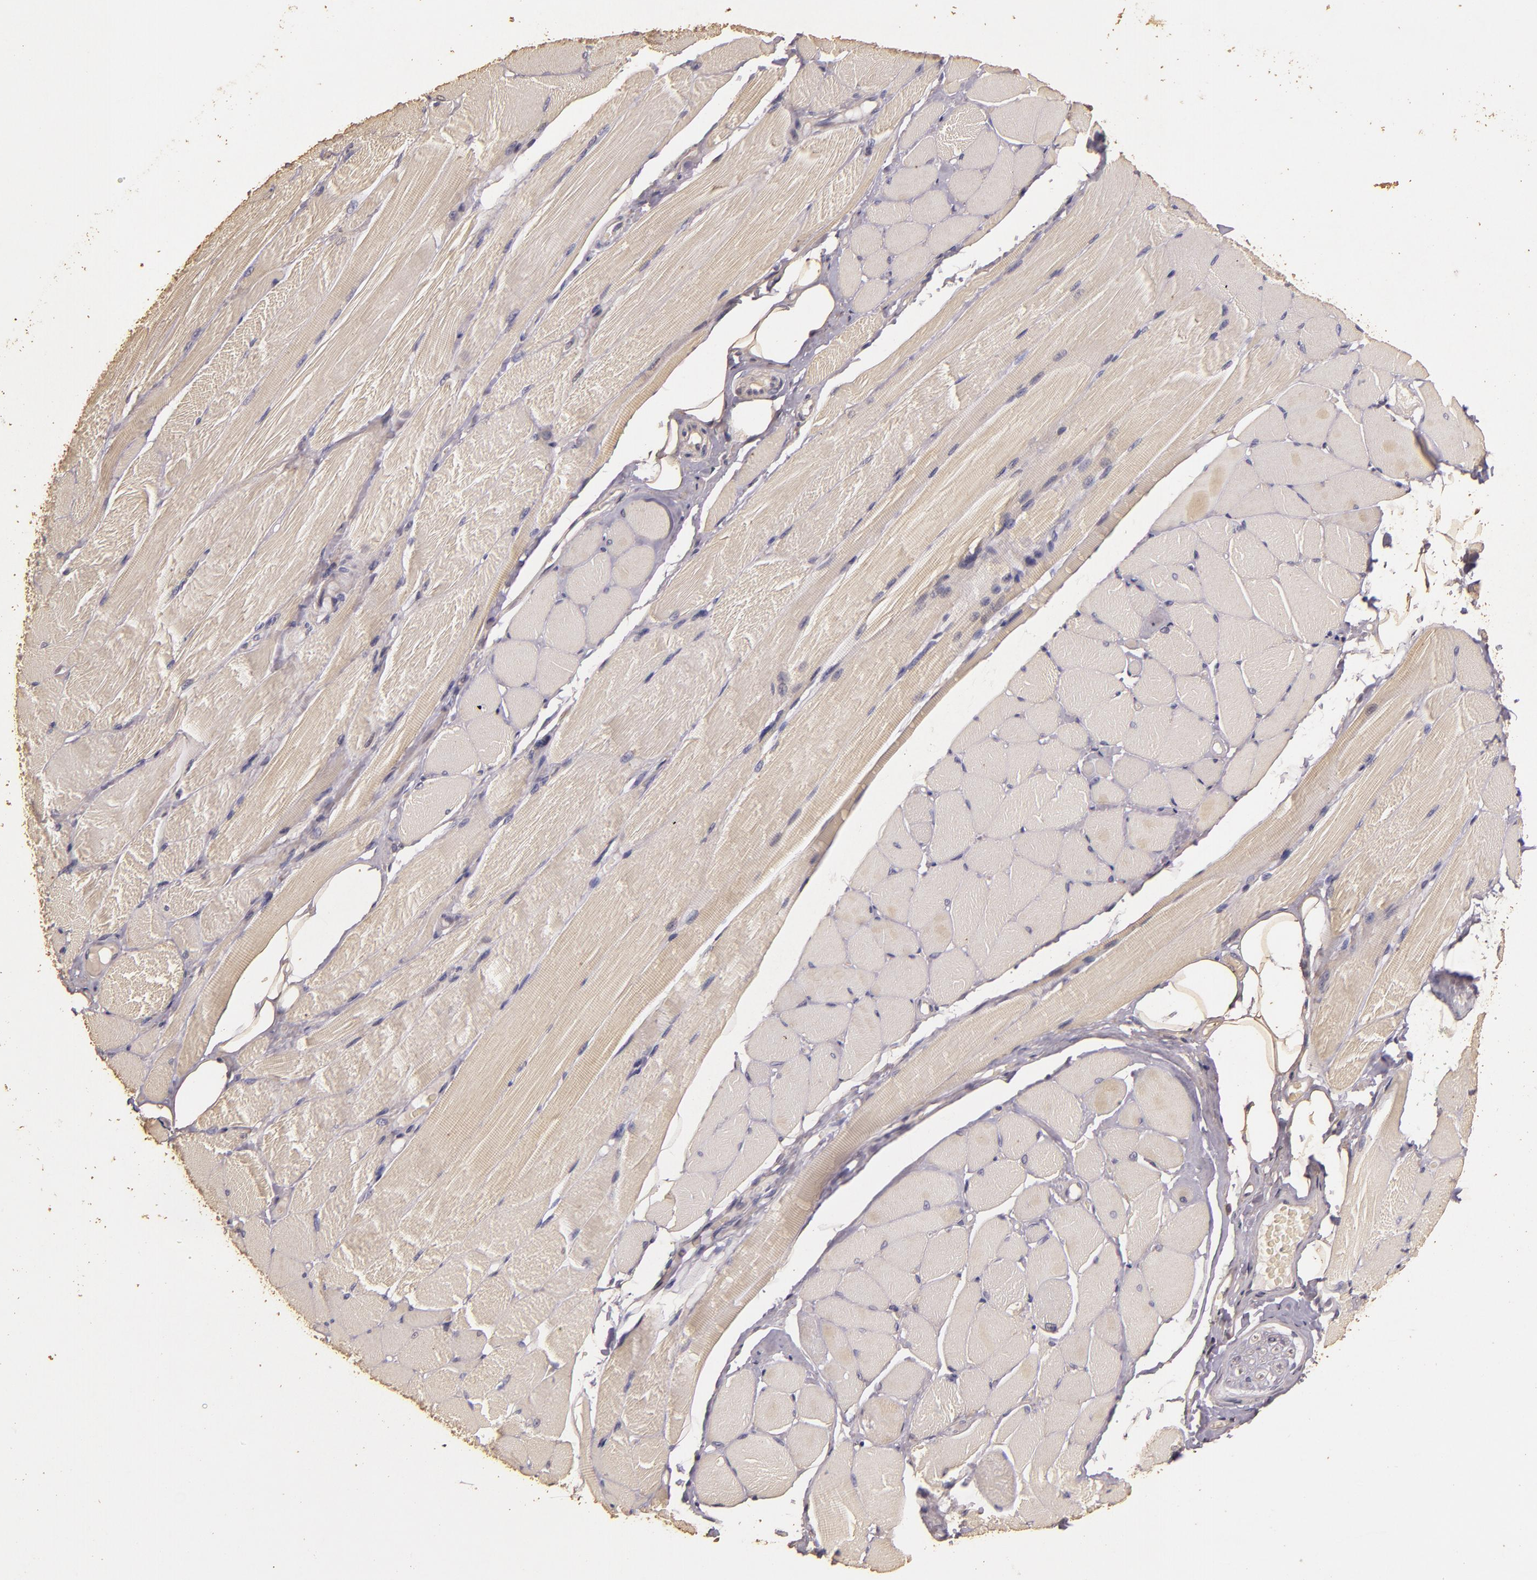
{"staining": {"intensity": "moderate", "quantity": ">75%", "location": "cytoplasmic/membranous"}, "tissue": "adipose tissue", "cell_type": "Adipocytes", "image_type": "normal", "snomed": [{"axis": "morphology", "description": "Normal tissue, NOS"}, {"axis": "topography", "description": "Skeletal muscle"}, {"axis": "topography", "description": "Peripheral nerve tissue"}], "caption": "A histopathology image of human adipose tissue stained for a protein demonstrates moderate cytoplasmic/membranous brown staining in adipocytes.", "gene": "BCL2L13", "patient": {"sex": "female", "age": 84}}